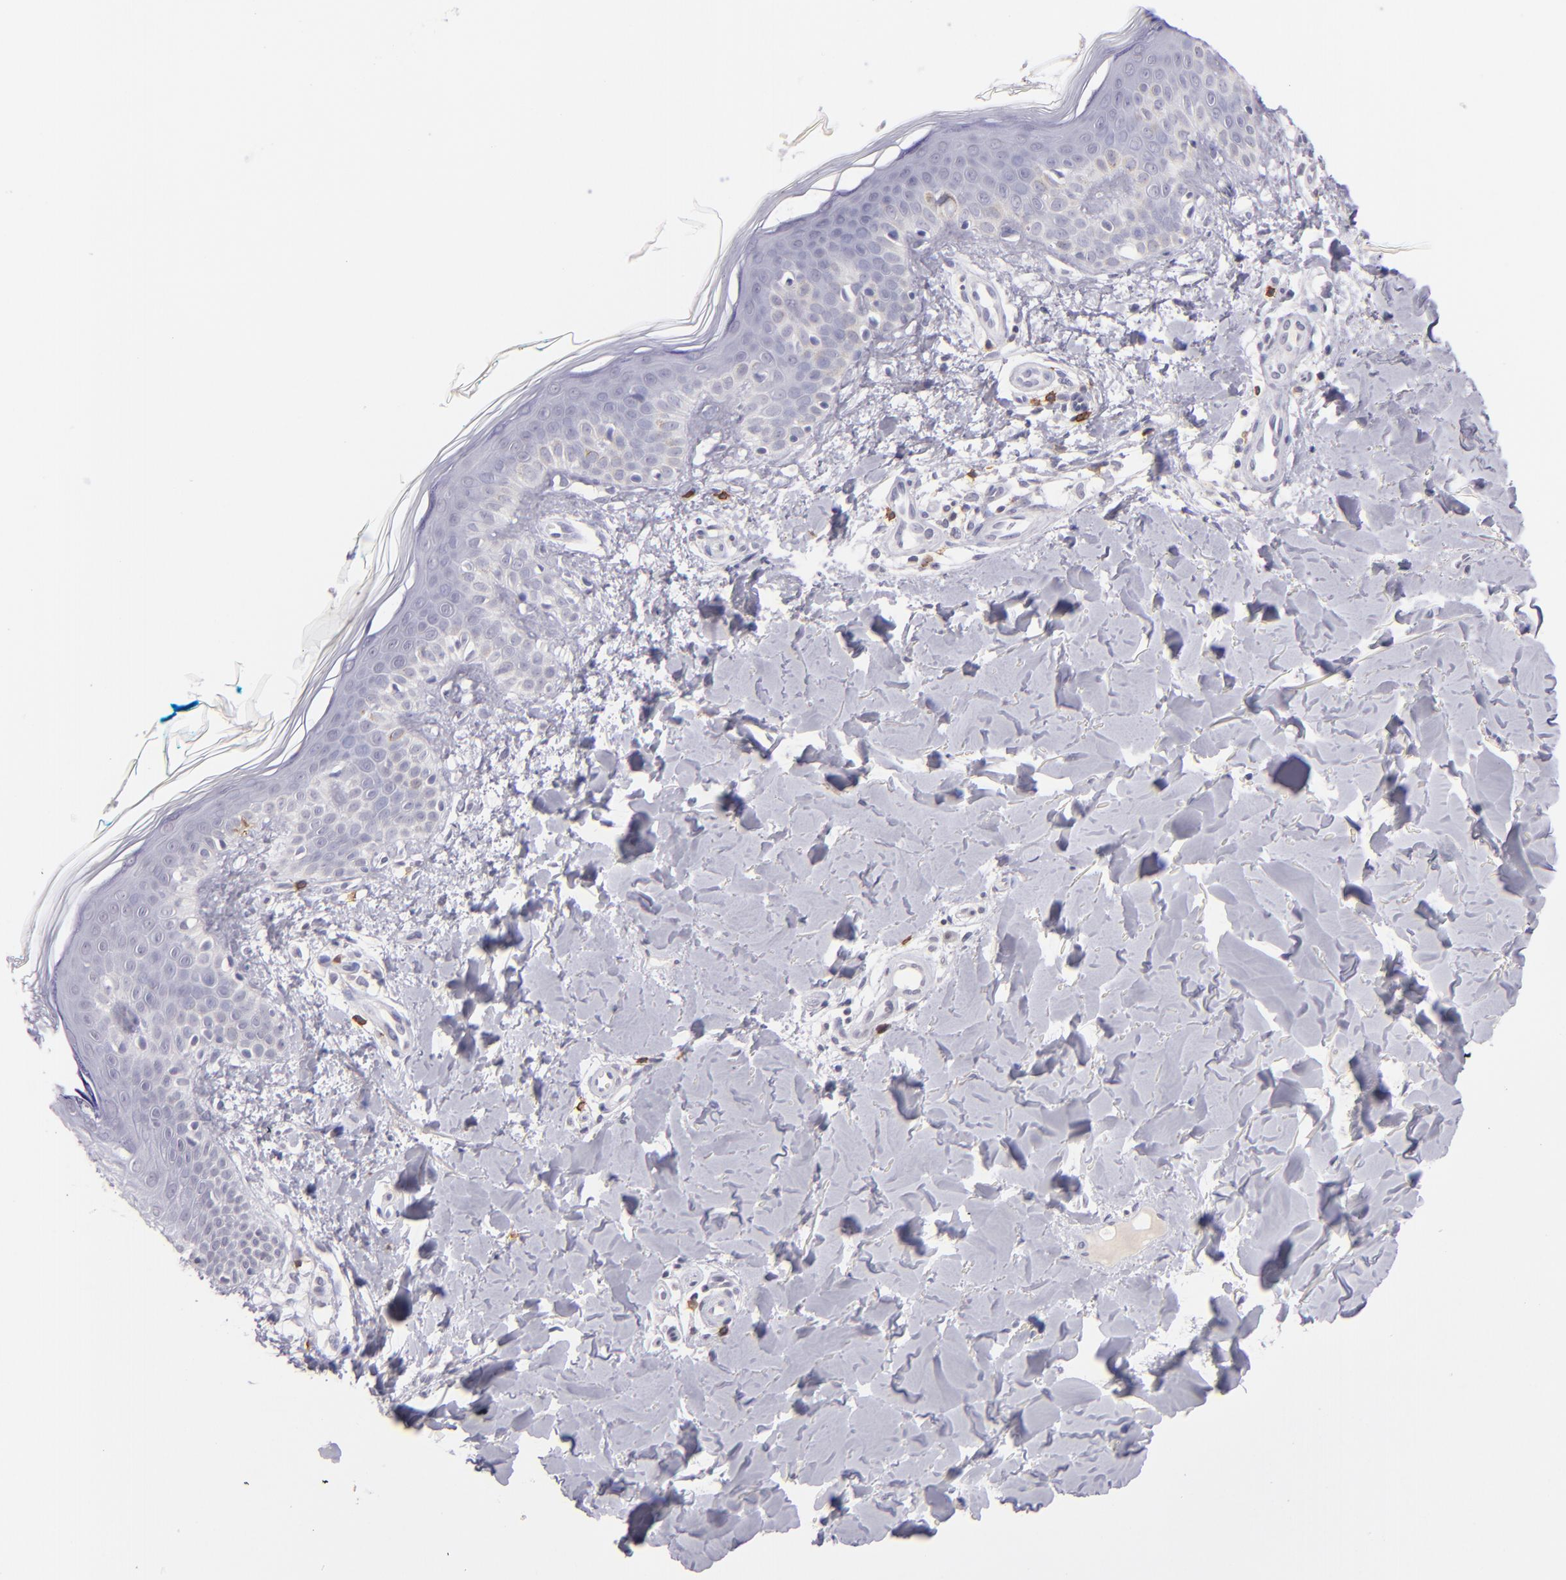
{"staining": {"intensity": "negative", "quantity": "none", "location": "none"}, "tissue": "skin", "cell_type": "Fibroblasts", "image_type": "normal", "snomed": [{"axis": "morphology", "description": "Normal tissue, NOS"}, {"axis": "topography", "description": "Skin"}], "caption": "IHC image of unremarkable skin: human skin stained with DAB (3,3'-diaminobenzidine) exhibits no significant protein expression in fibroblasts.", "gene": "IL2RA", "patient": {"sex": "male", "age": 32}}